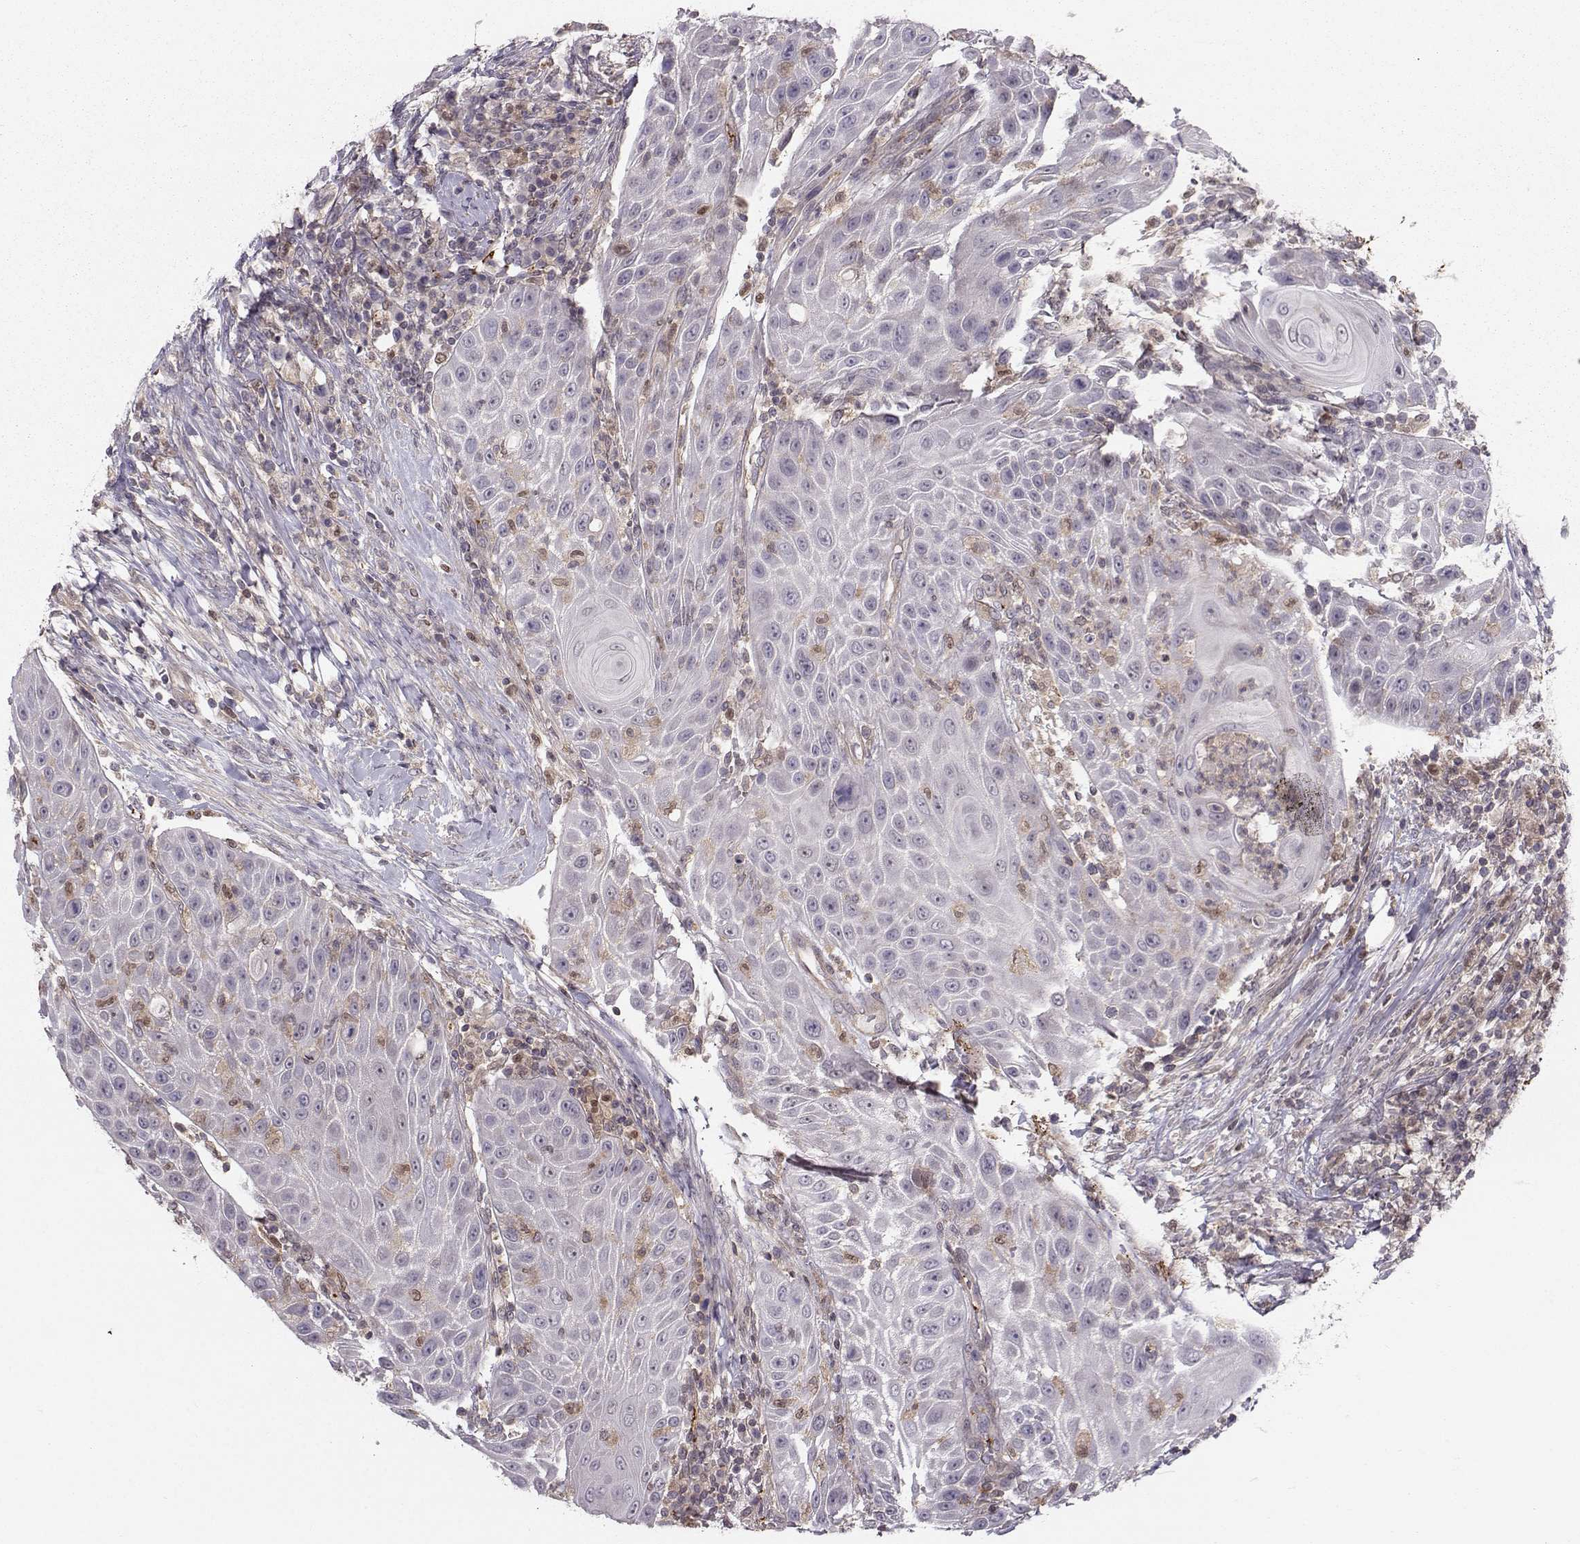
{"staining": {"intensity": "negative", "quantity": "none", "location": "none"}, "tissue": "head and neck cancer", "cell_type": "Tumor cells", "image_type": "cancer", "snomed": [{"axis": "morphology", "description": "Squamous cell carcinoma, NOS"}, {"axis": "topography", "description": "Head-Neck"}], "caption": "High magnification brightfield microscopy of head and neck cancer (squamous cell carcinoma) stained with DAB (brown) and counterstained with hematoxylin (blue): tumor cells show no significant expression.", "gene": "ASB16", "patient": {"sex": "male", "age": 69}}